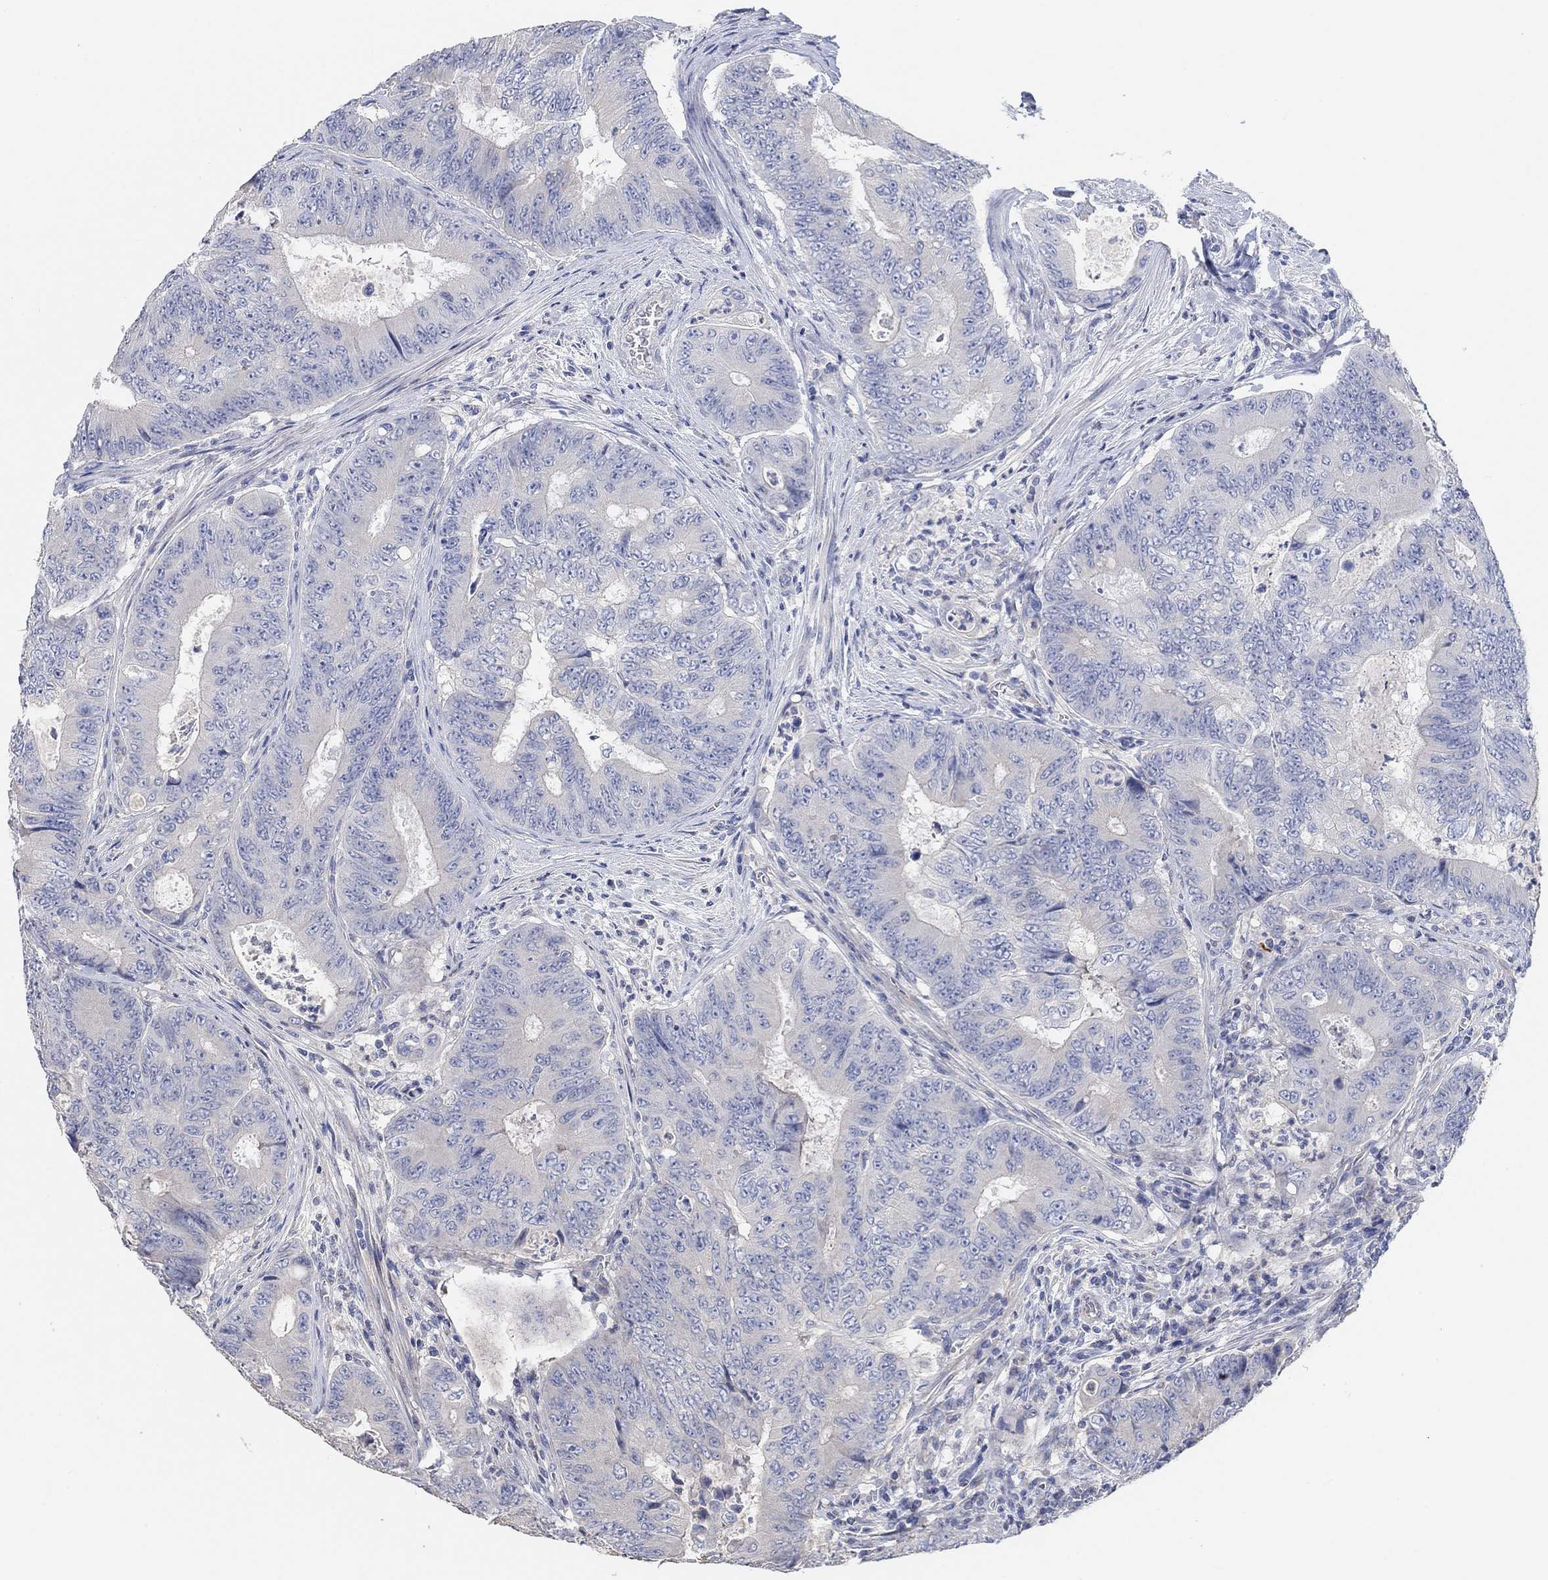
{"staining": {"intensity": "negative", "quantity": "none", "location": "none"}, "tissue": "colorectal cancer", "cell_type": "Tumor cells", "image_type": "cancer", "snomed": [{"axis": "morphology", "description": "Adenocarcinoma, NOS"}, {"axis": "topography", "description": "Colon"}], "caption": "Tumor cells show no significant protein staining in colorectal adenocarcinoma.", "gene": "NLRP14", "patient": {"sex": "female", "age": 48}}